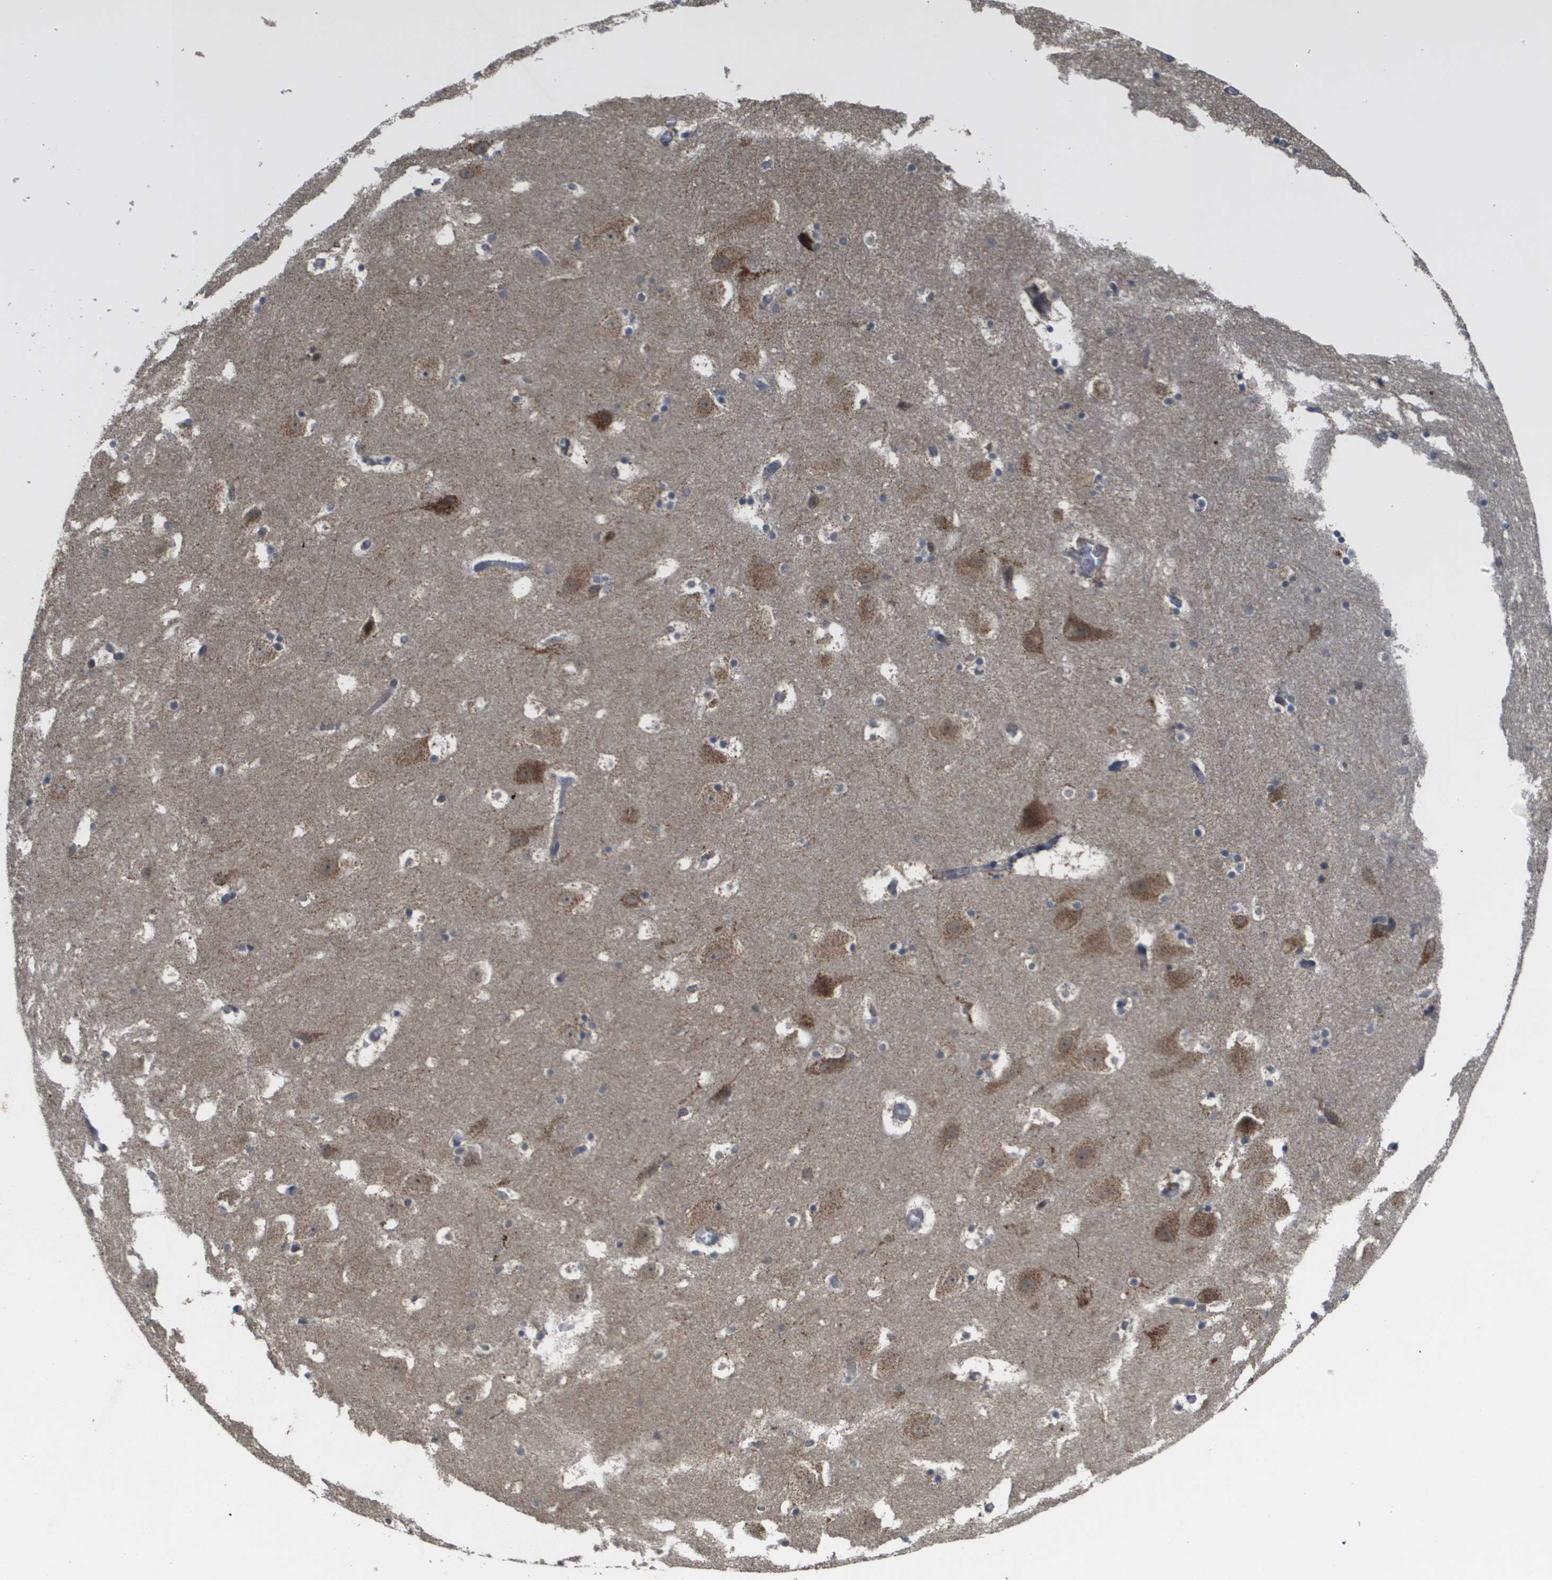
{"staining": {"intensity": "moderate", "quantity": "<25%", "location": "cytoplasmic/membranous"}, "tissue": "hippocampus", "cell_type": "Glial cells", "image_type": "normal", "snomed": [{"axis": "morphology", "description": "Normal tissue, NOS"}, {"axis": "topography", "description": "Hippocampus"}], "caption": "About <25% of glial cells in benign human hippocampus demonstrate moderate cytoplasmic/membranous protein positivity as visualized by brown immunohistochemical staining.", "gene": "RBM38", "patient": {"sex": "male", "age": 45}}